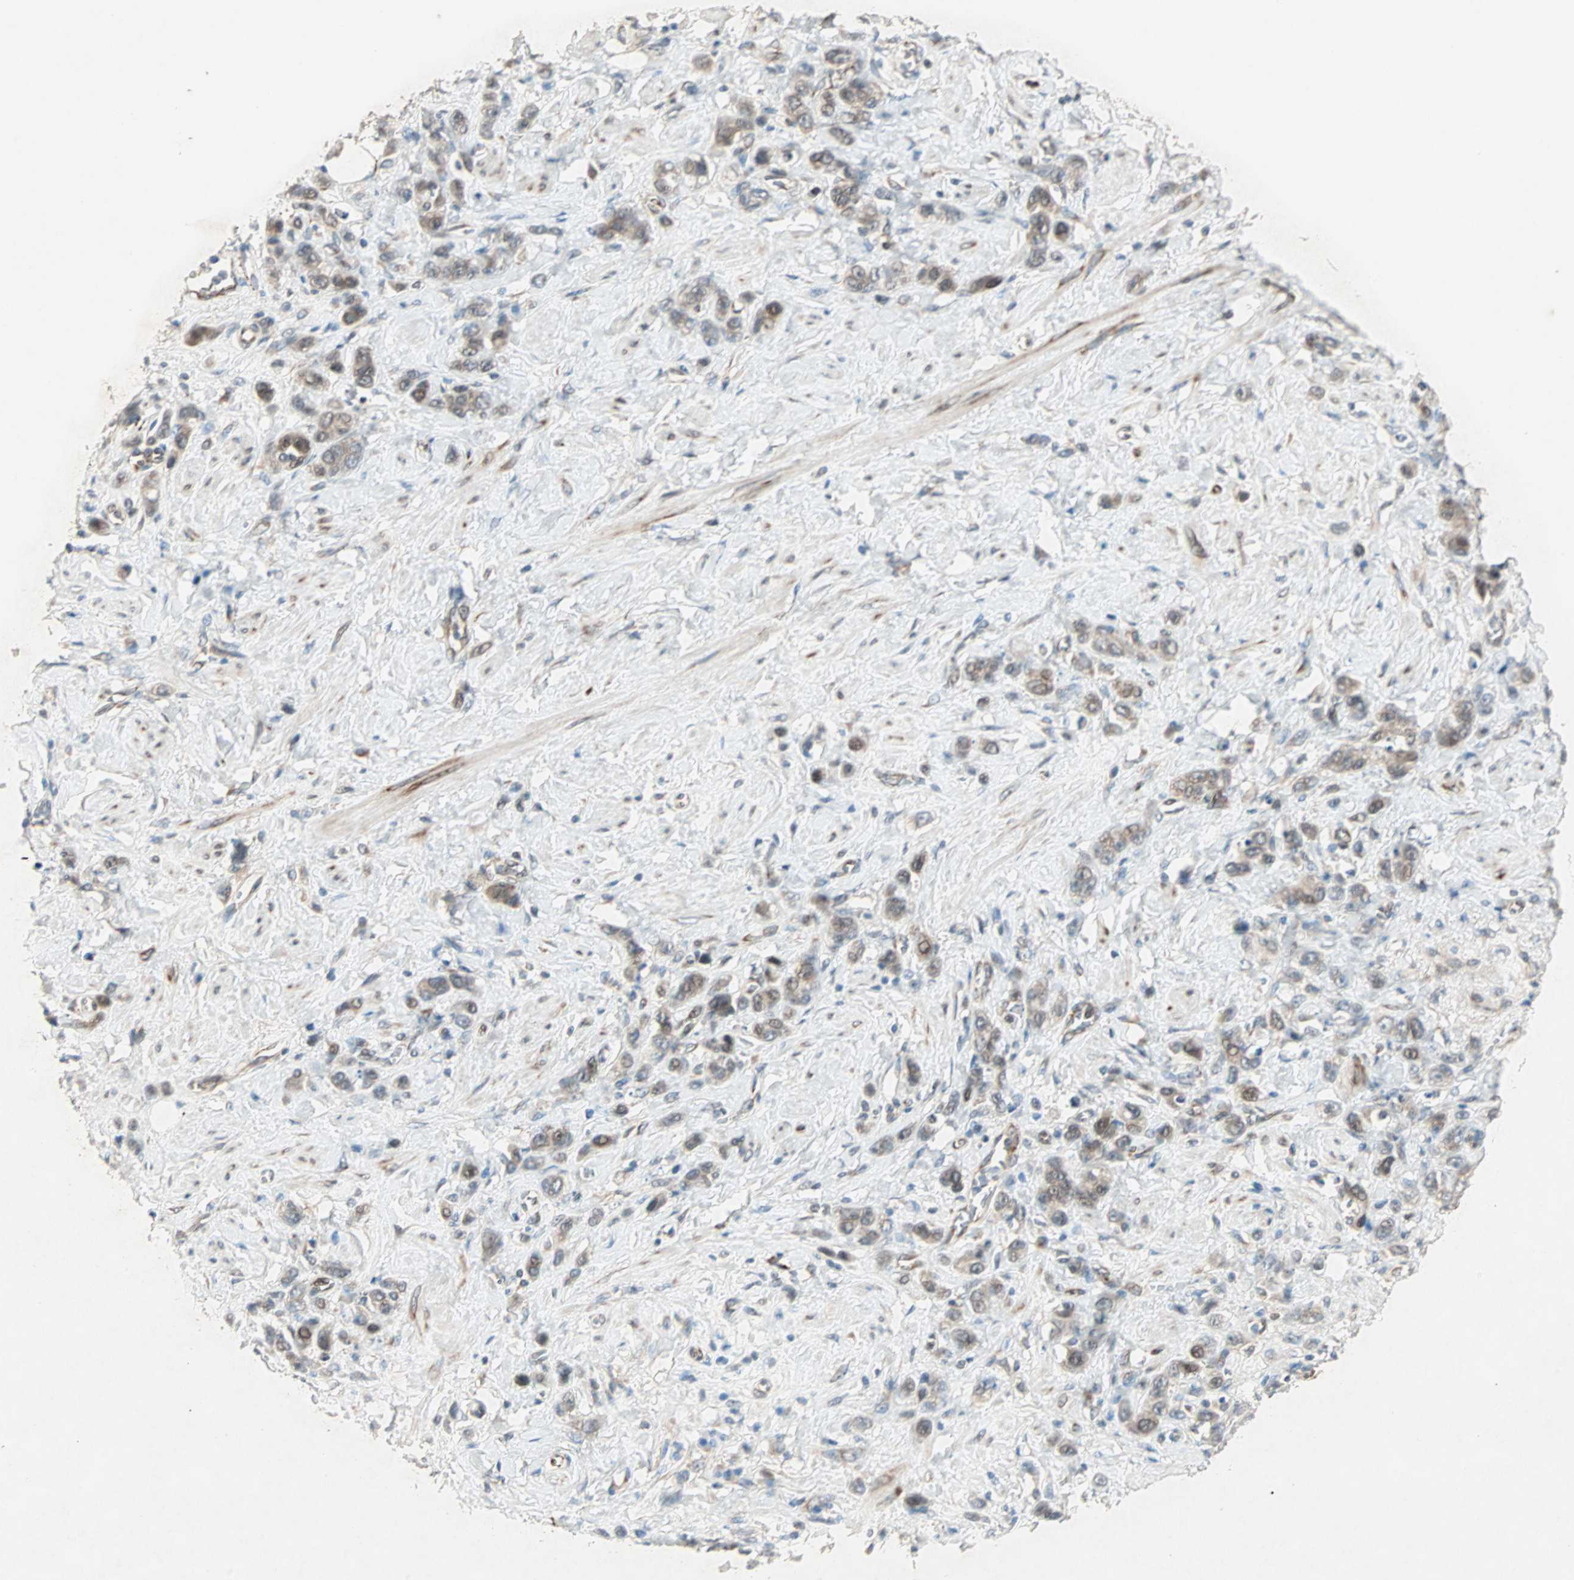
{"staining": {"intensity": "moderate", "quantity": ">75%", "location": "cytoplasmic/membranous,nuclear"}, "tissue": "stomach cancer", "cell_type": "Tumor cells", "image_type": "cancer", "snomed": [{"axis": "morphology", "description": "Adenocarcinoma, NOS"}, {"axis": "topography", "description": "Stomach"}], "caption": "An image of stomach adenocarcinoma stained for a protein exhibits moderate cytoplasmic/membranous and nuclear brown staining in tumor cells. The protein is shown in brown color, while the nuclei are stained blue.", "gene": "ZNF37A", "patient": {"sex": "male", "age": 82}}